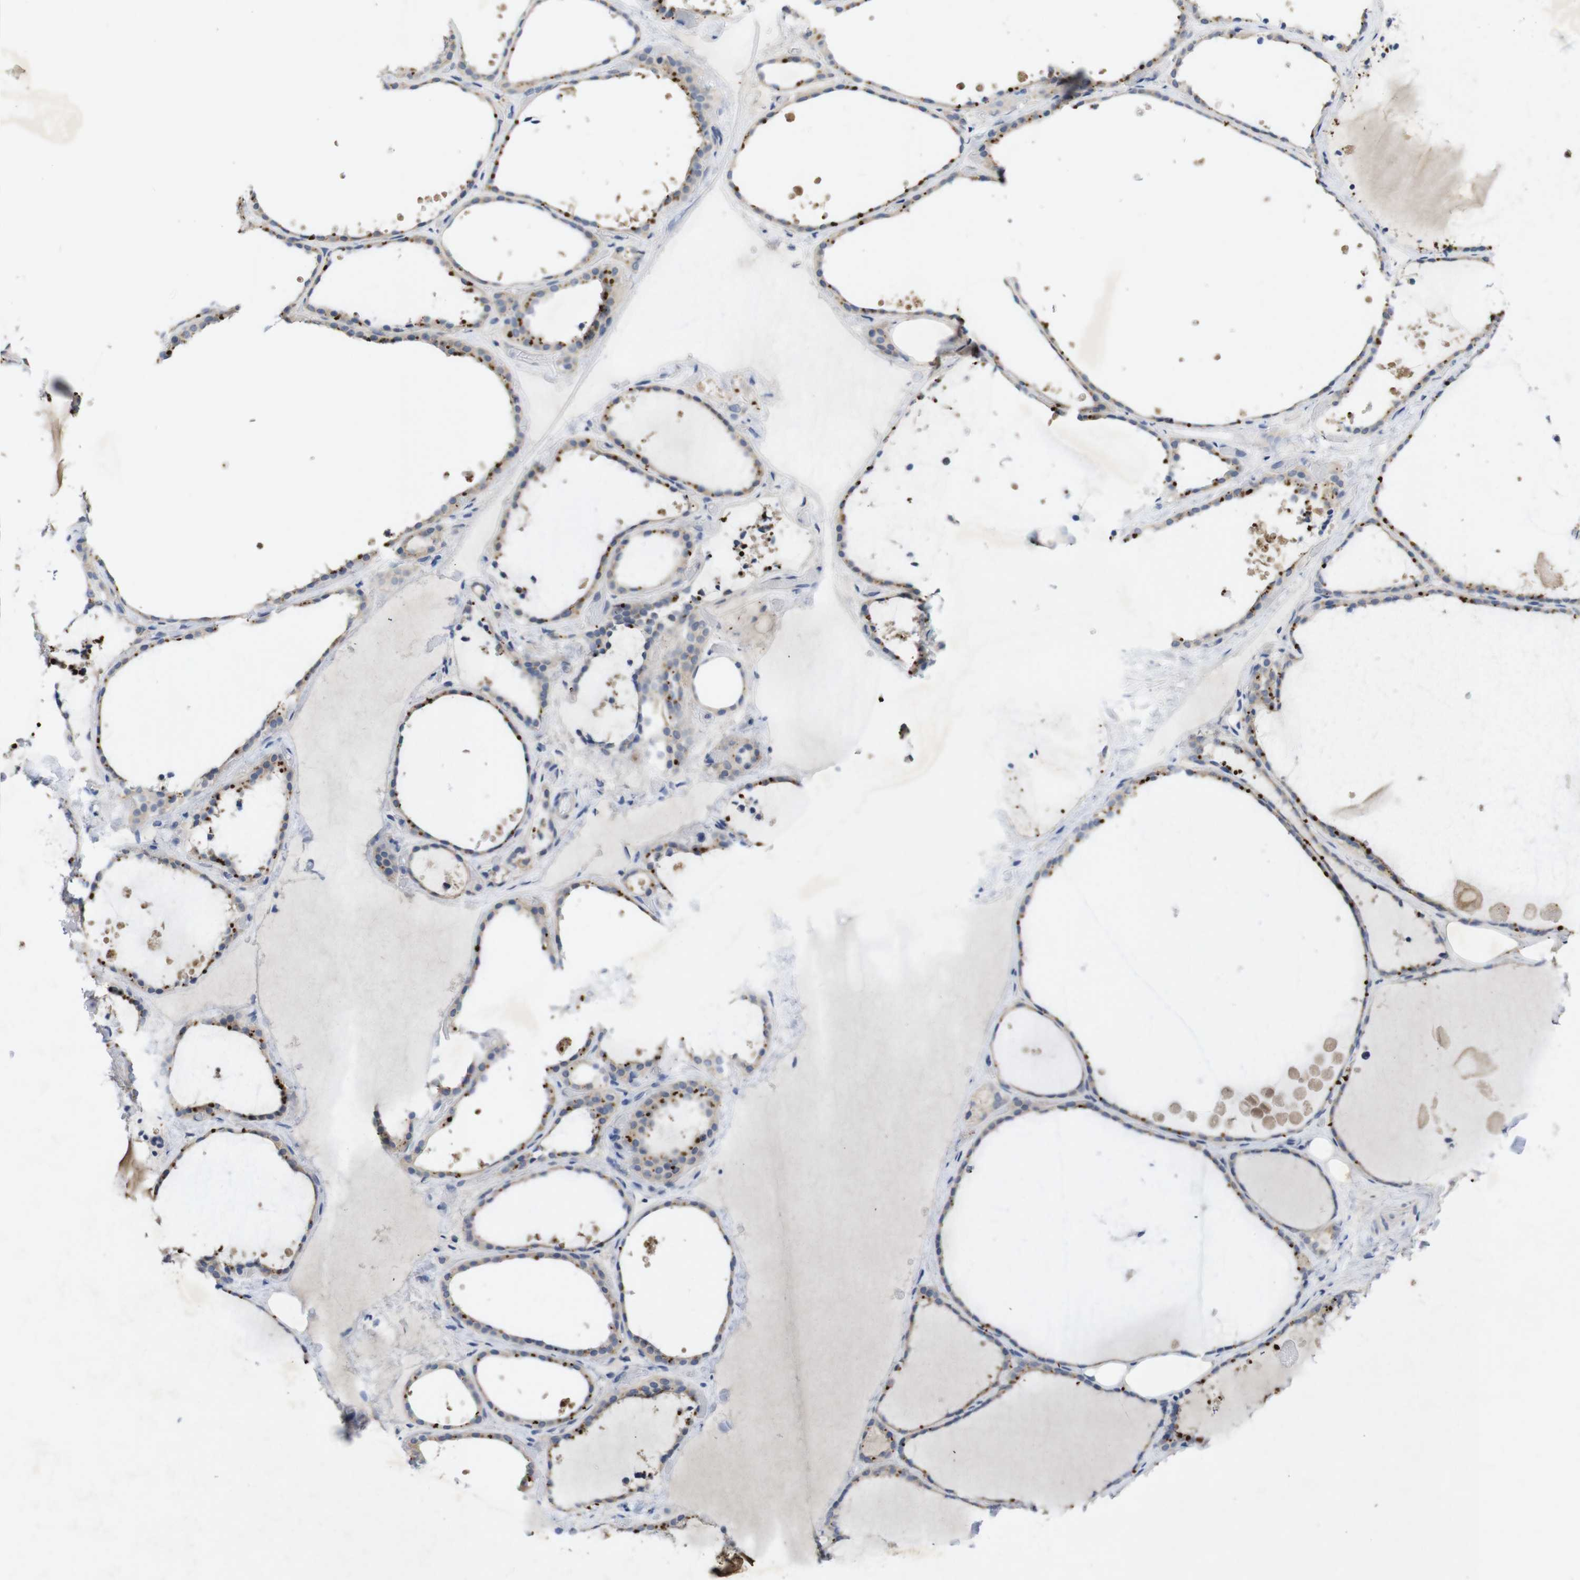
{"staining": {"intensity": "moderate", "quantity": ">75%", "location": "cytoplasmic/membranous"}, "tissue": "thyroid gland", "cell_type": "Glandular cells", "image_type": "normal", "snomed": [{"axis": "morphology", "description": "Normal tissue, NOS"}, {"axis": "topography", "description": "Thyroid gland"}], "caption": "Moderate cytoplasmic/membranous protein positivity is seen in approximately >75% of glandular cells in thyroid gland.", "gene": "BCAR3", "patient": {"sex": "female", "age": 44}}